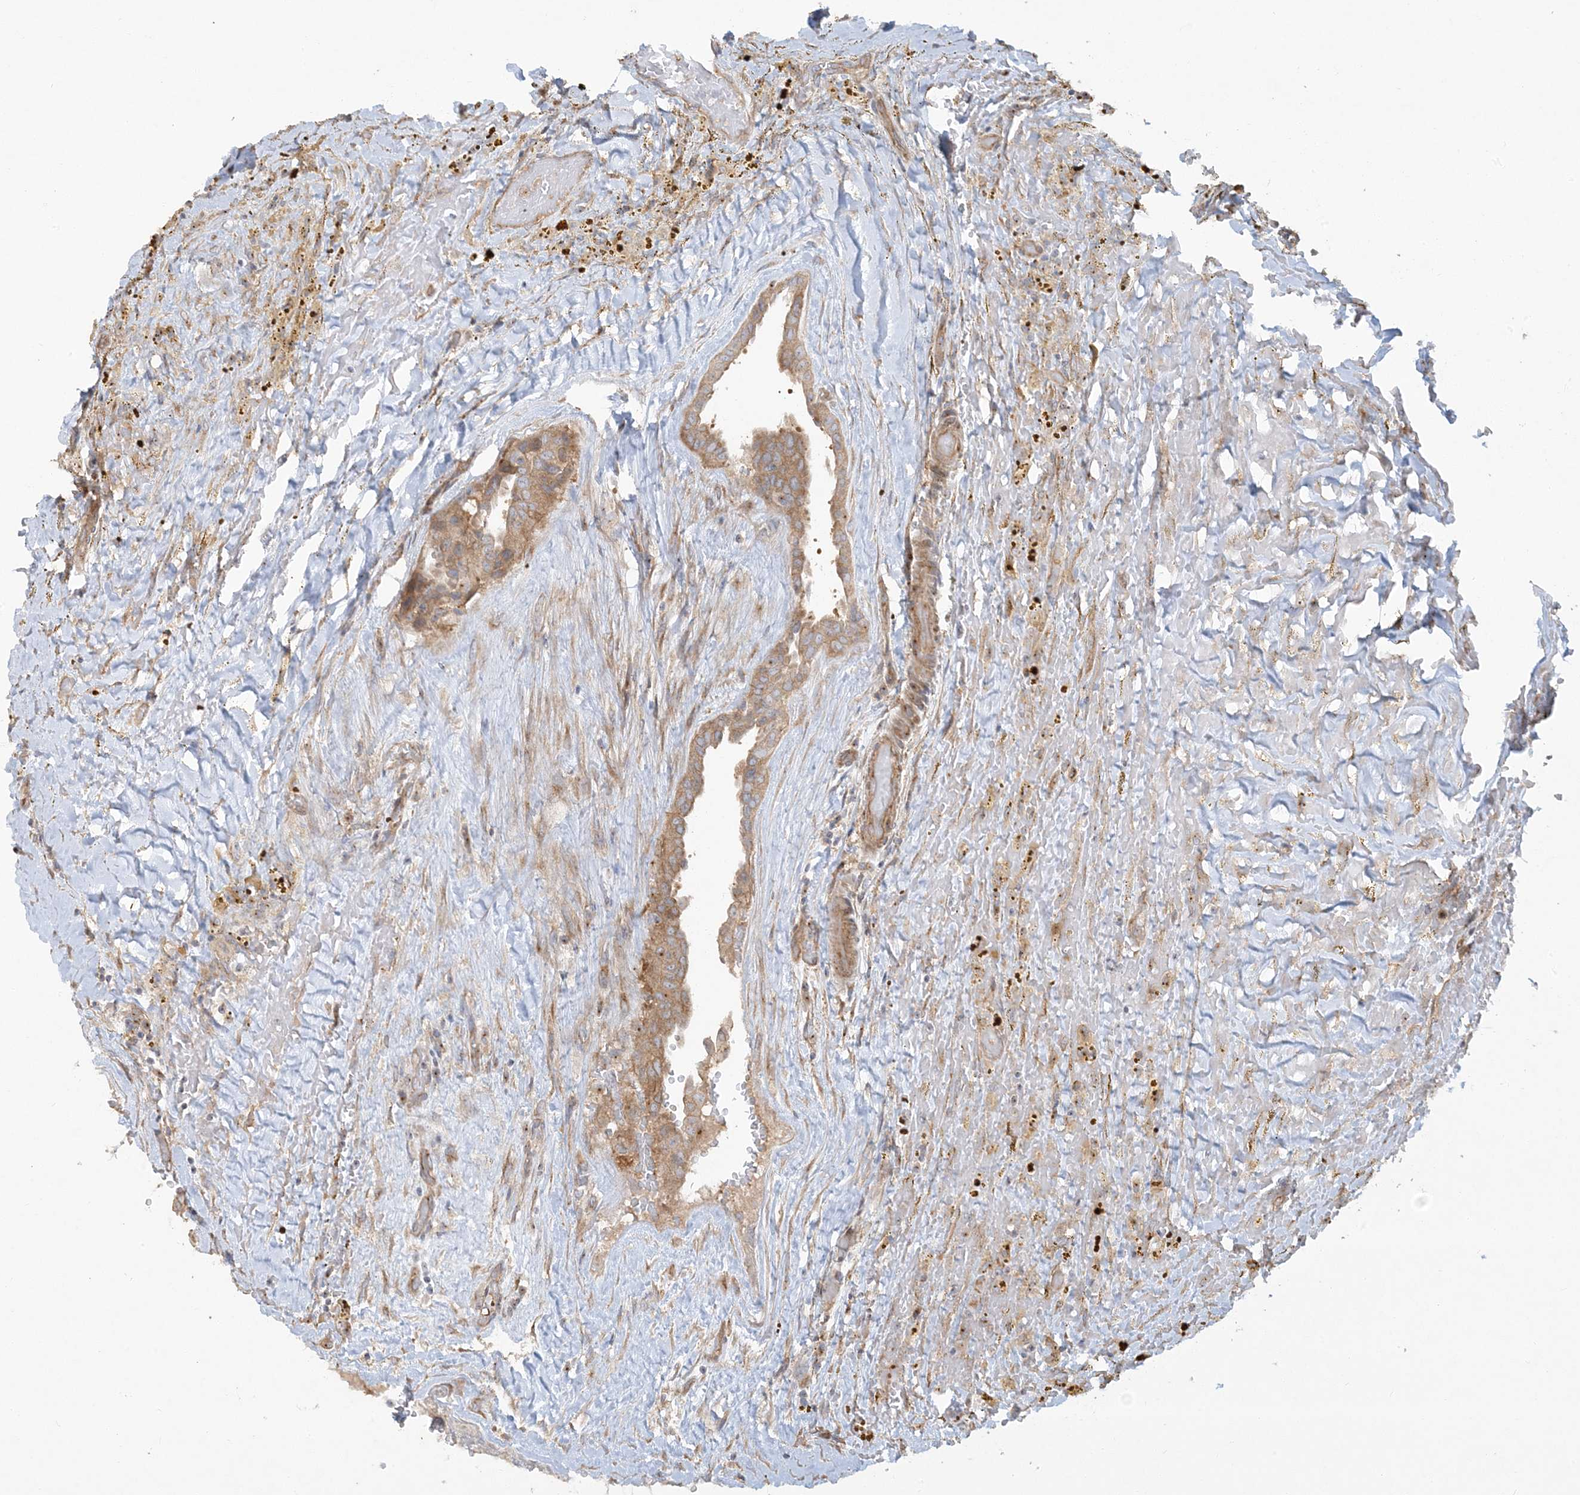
{"staining": {"intensity": "moderate", "quantity": ">75%", "location": "cytoplasmic/membranous"}, "tissue": "thyroid cancer", "cell_type": "Tumor cells", "image_type": "cancer", "snomed": [{"axis": "morphology", "description": "Papillary adenocarcinoma, NOS"}, {"axis": "topography", "description": "Thyroid gland"}], "caption": "This photomicrograph demonstrates immunohistochemistry staining of human thyroid cancer (papillary adenocarcinoma), with medium moderate cytoplasmic/membranous staining in about >75% of tumor cells.", "gene": "ATP23", "patient": {"sex": "male", "age": 77}}